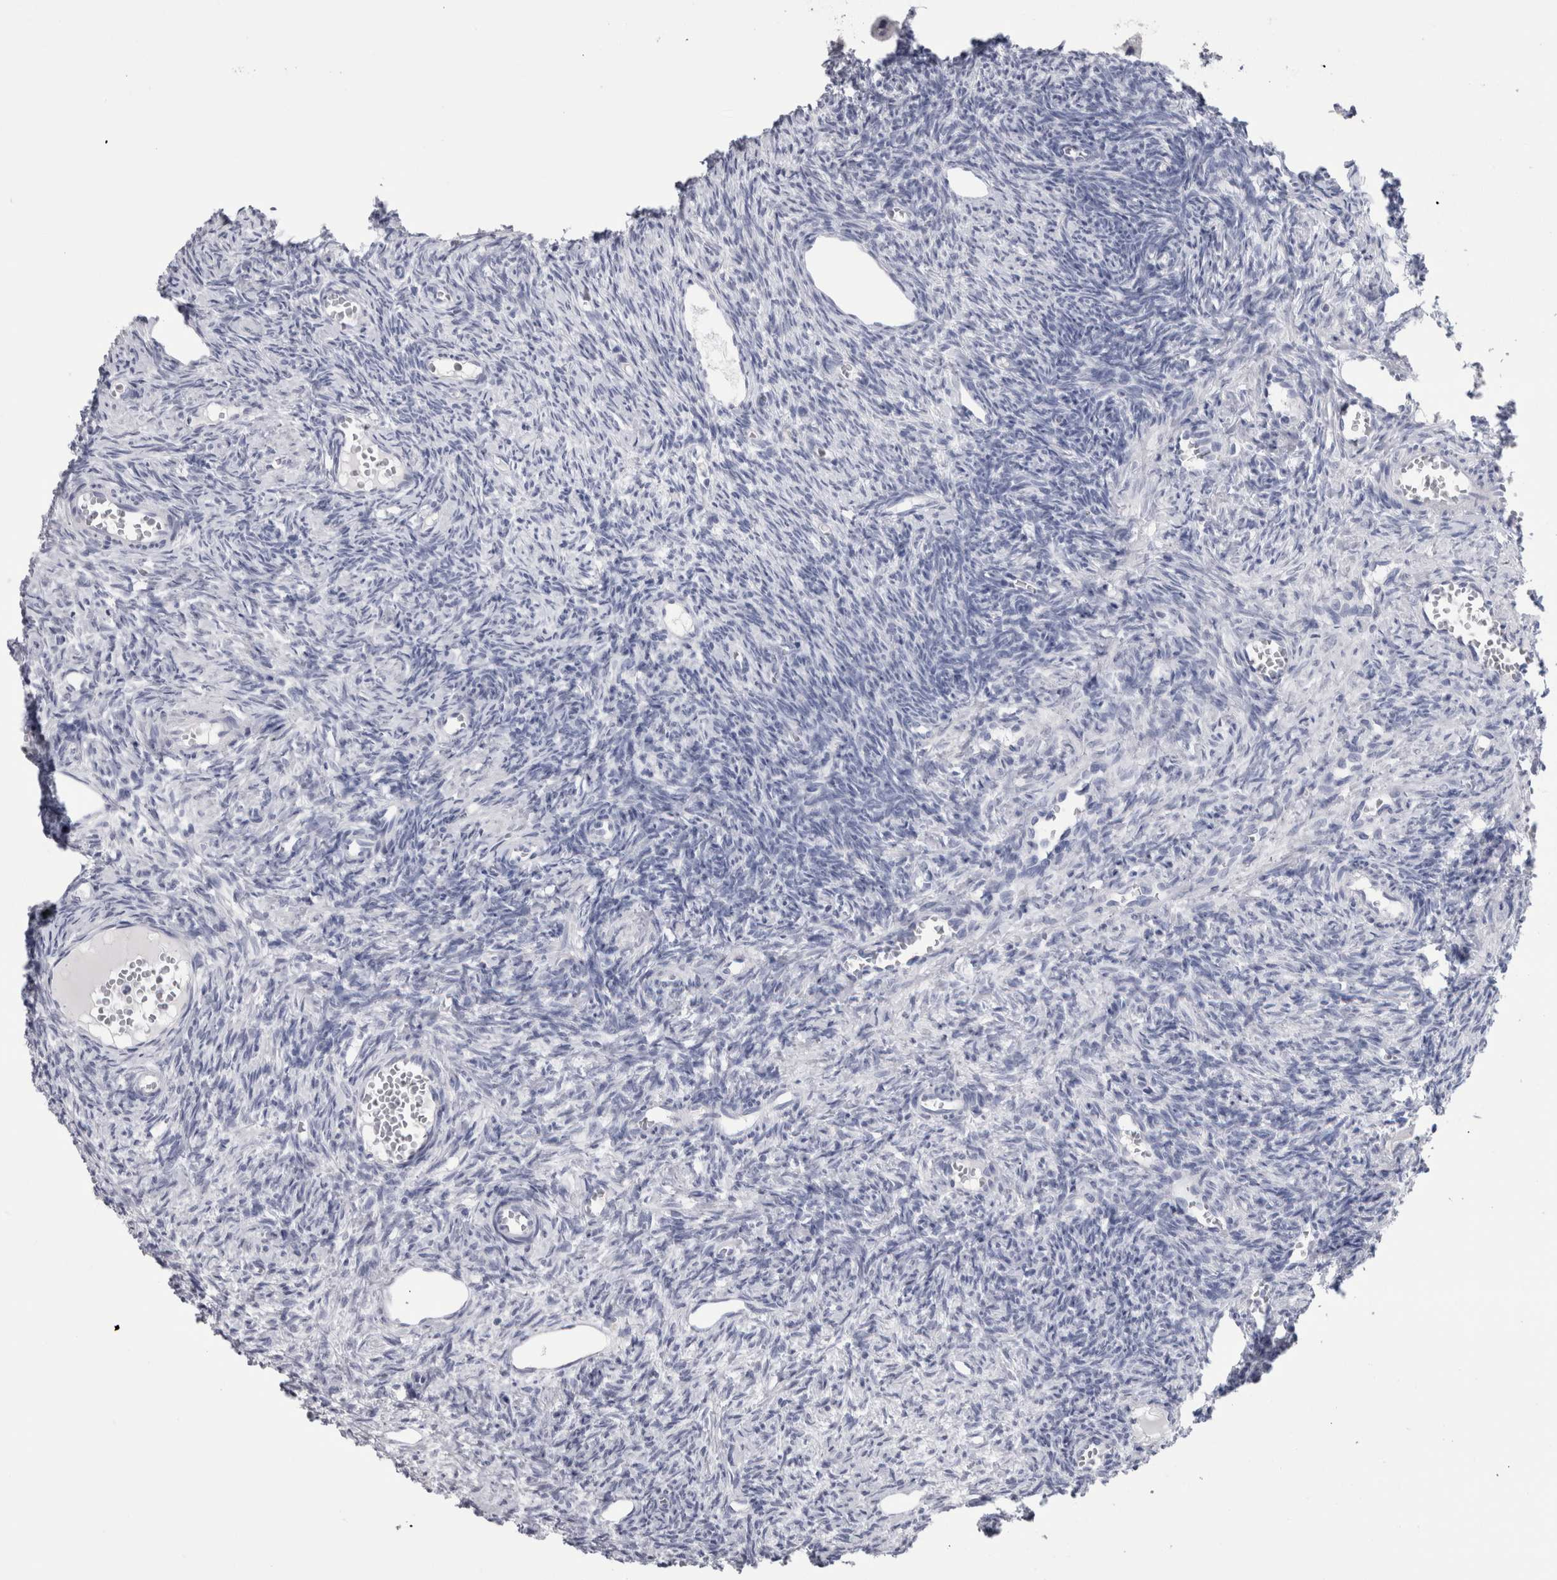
{"staining": {"intensity": "negative", "quantity": "none", "location": "none"}, "tissue": "ovary", "cell_type": "Ovarian stroma cells", "image_type": "normal", "snomed": [{"axis": "morphology", "description": "Normal tissue, NOS"}, {"axis": "topography", "description": "Ovary"}], "caption": "The histopathology image exhibits no significant expression in ovarian stroma cells of ovary. (DAB (3,3'-diaminobenzidine) immunohistochemistry with hematoxylin counter stain).", "gene": "PTH", "patient": {"sex": "female", "age": 27}}